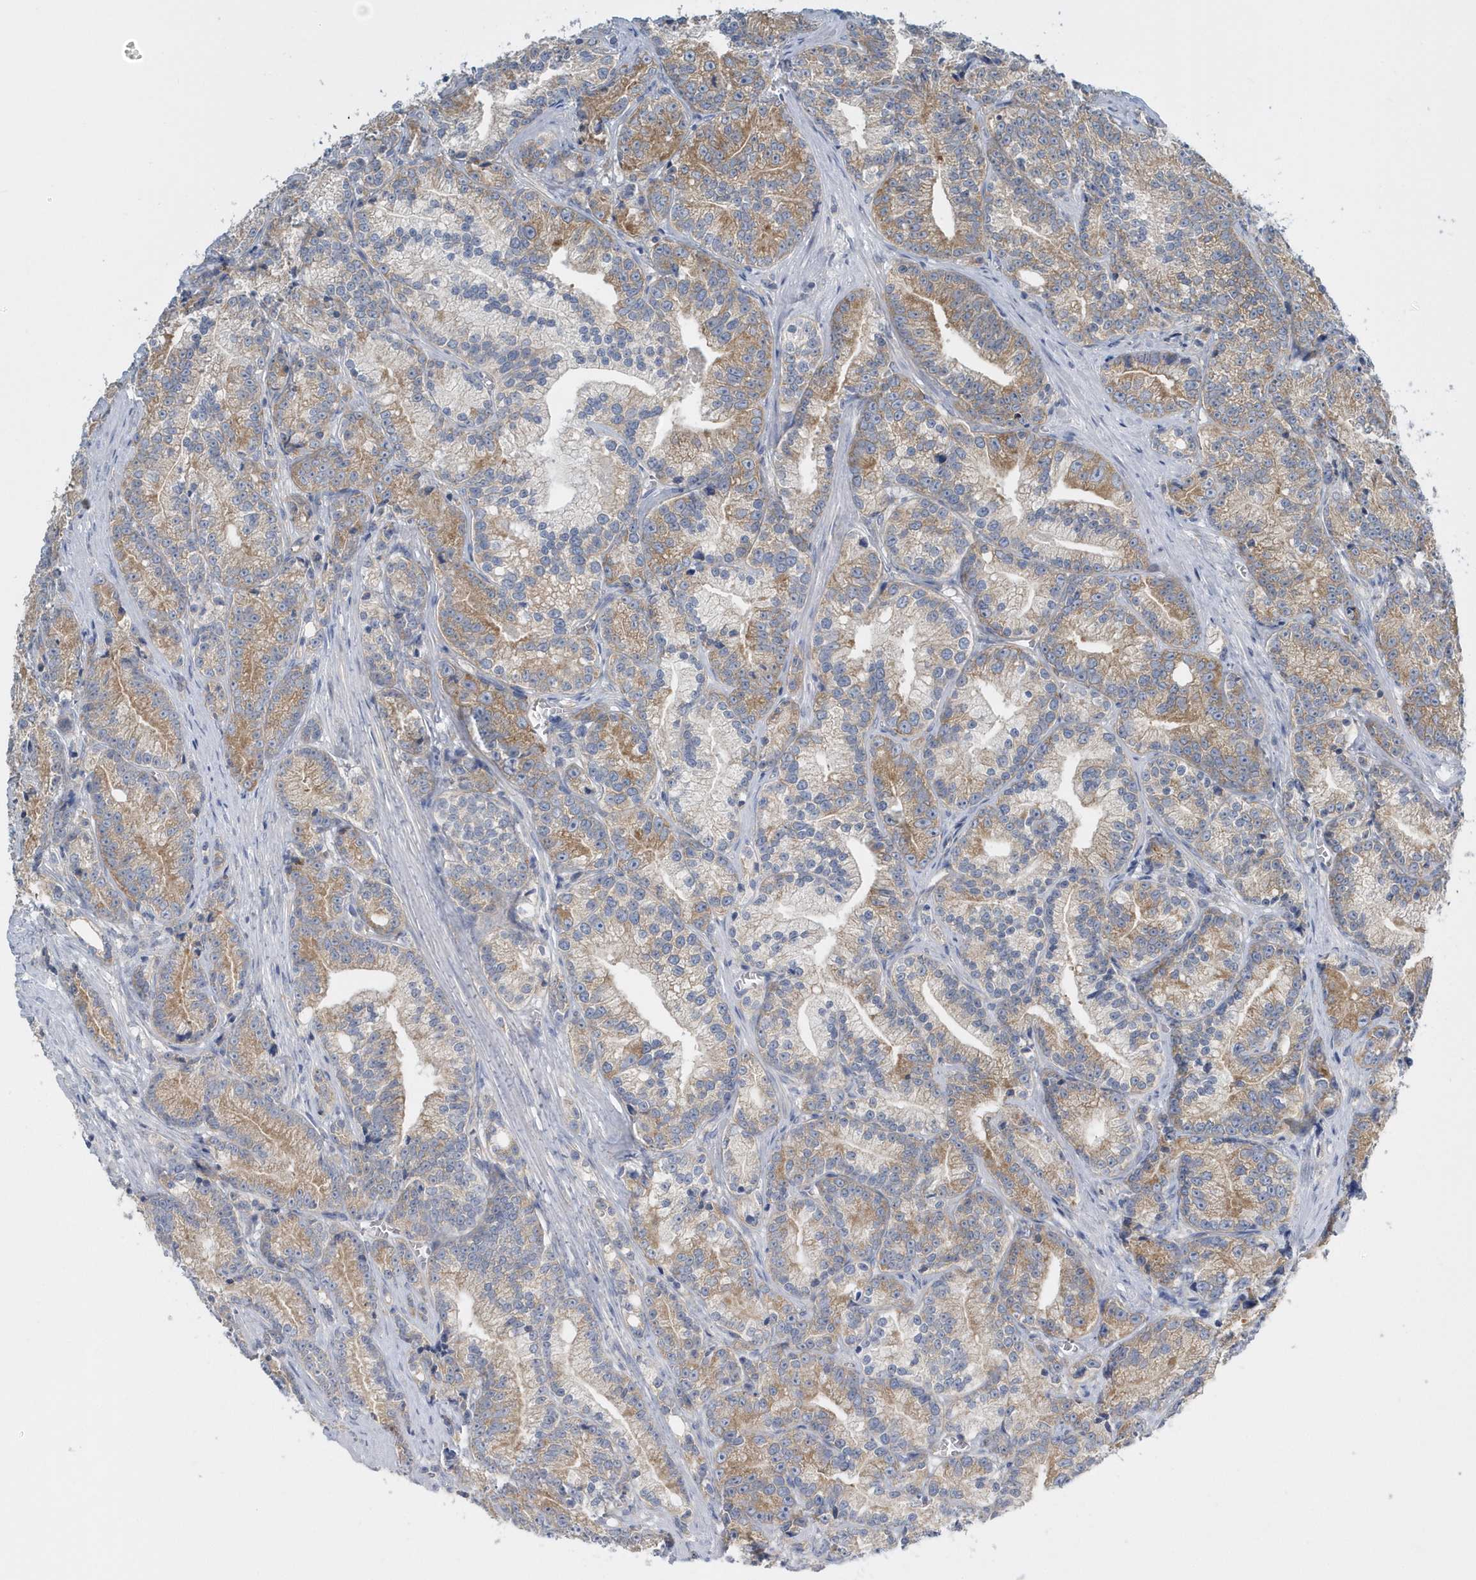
{"staining": {"intensity": "moderate", "quantity": "25%-75%", "location": "cytoplasmic/membranous"}, "tissue": "prostate cancer", "cell_type": "Tumor cells", "image_type": "cancer", "snomed": [{"axis": "morphology", "description": "Adenocarcinoma, Low grade"}, {"axis": "topography", "description": "Prostate"}], "caption": "Human adenocarcinoma (low-grade) (prostate) stained with a protein marker exhibits moderate staining in tumor cells.", "gene": "EIF3C", "patient": {"sex": "male", "age": 89}}